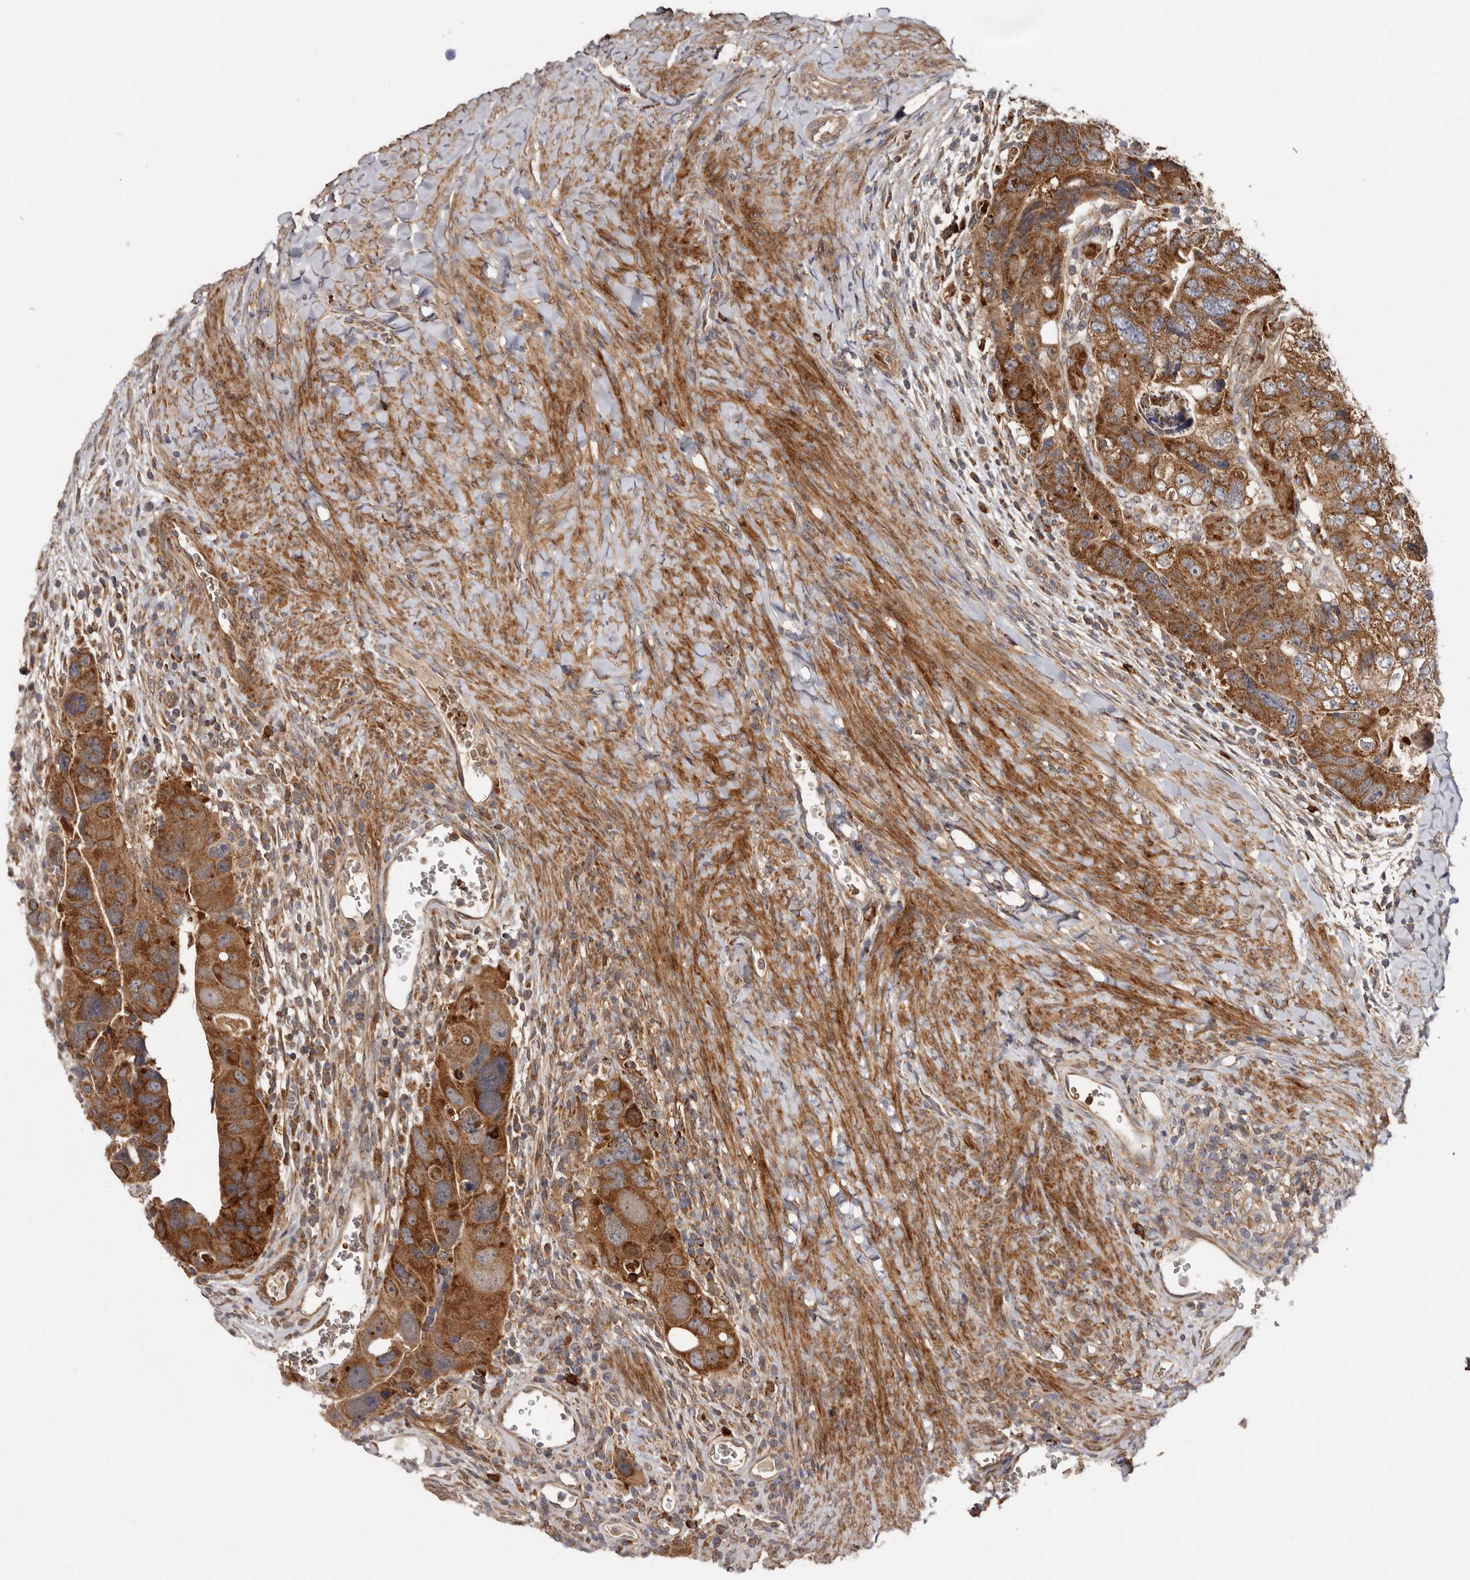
{"staining": {"intensity": "strong", "quantity": ">75%", "location": "cytoplasmic/membranous"}, "tissue": "colorectal cancer", "cell_type": "Tumor cells", "image_type": "cancer", "snomed": [{"axis": "morphology", "description": "Adenocarcinoma, NOS"}, {"axis": "topography", "description": "Rectum"}], "caption": "Adenocarcinoma (colorectal) stained for a protein (brown) reveals strong cytoplasmic/membranous positive staining in approximately >75% of tumor cells.", "gene": "GOT1L1", "patient": {"sex": "male", "age": 59}}